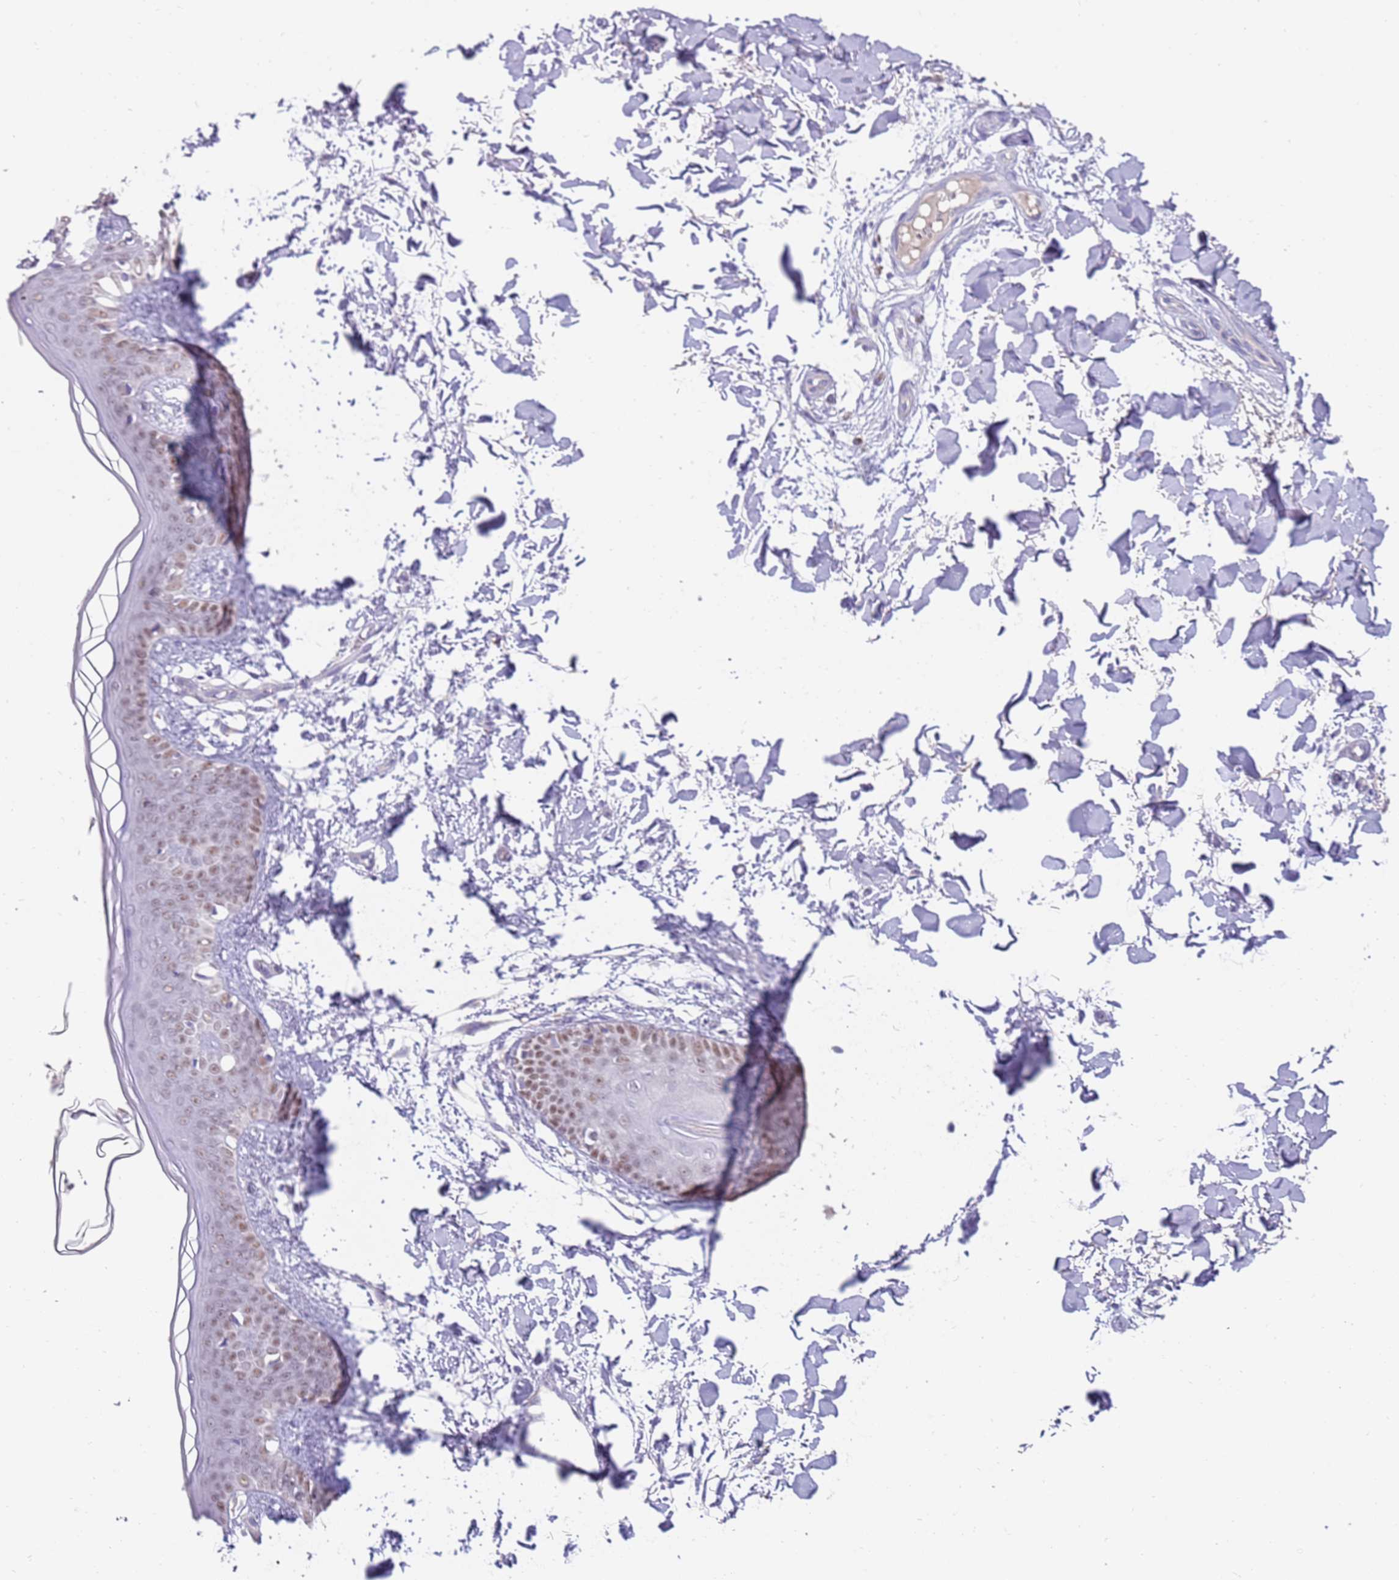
{"staining": {"intensity": "negative", "quantity": "none", "location": "none"}, "tissue": "skin", "cell_type": "Fibroblasts", "image_type": "normal", "snomed": [{"axis": "morphology", "description": "Normal tissue, NOS"}, {"axis": "topography", "description": "Skin"}], "caption": "A histopathology image of skin stained for a protein demonstrates no brown staining in fibroblasts.", "gene": "ZNF746", "patient": {"sex": "female", "age": 34}}